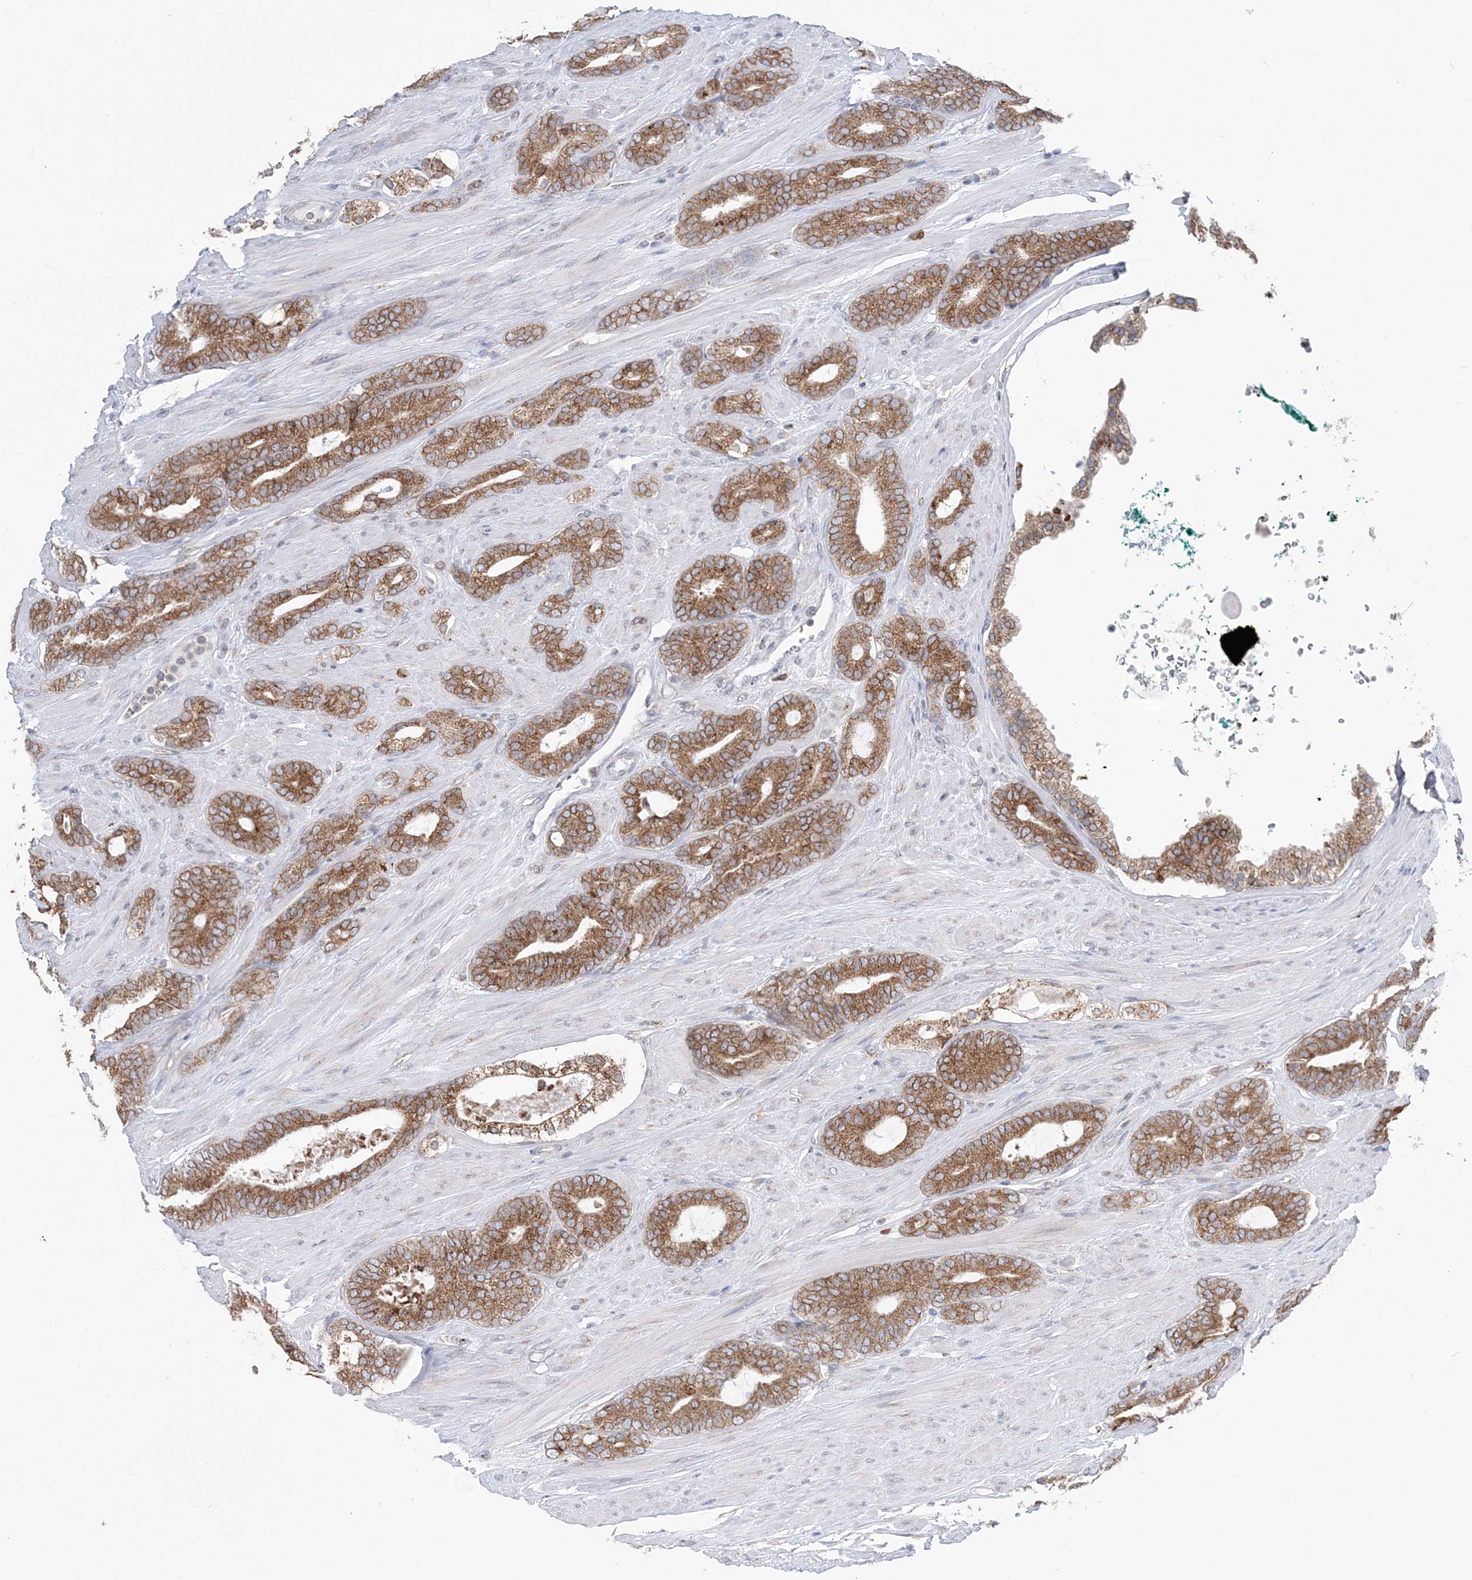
{"staining": {"intensity": "moderate", "quantity": ">75%", "location": "cytoplasmic/membranous"}, "tissue": "prostate cancer", "cell_type": "Tumor cells", "image_type": "cancer", "snomed": [{"axis": "morphology", "description": "Adenocarcinoma, Low grade"}, {"axis": "topography", "description": "Prostate"}], "caption": "Immunohistochemistry (DAB) staining of human prostate cancer shows moderate cytoplasmic/membranous protein staining in about >75% of tumor cells. The staining was performed using DAB (3,3'-diaminobenzidine), with brown indicating positive protein expression. Nuclei are stained blue with hematoxylin.", "gene": "TMED10", "patient": {"sex": "male", "age": 63}}